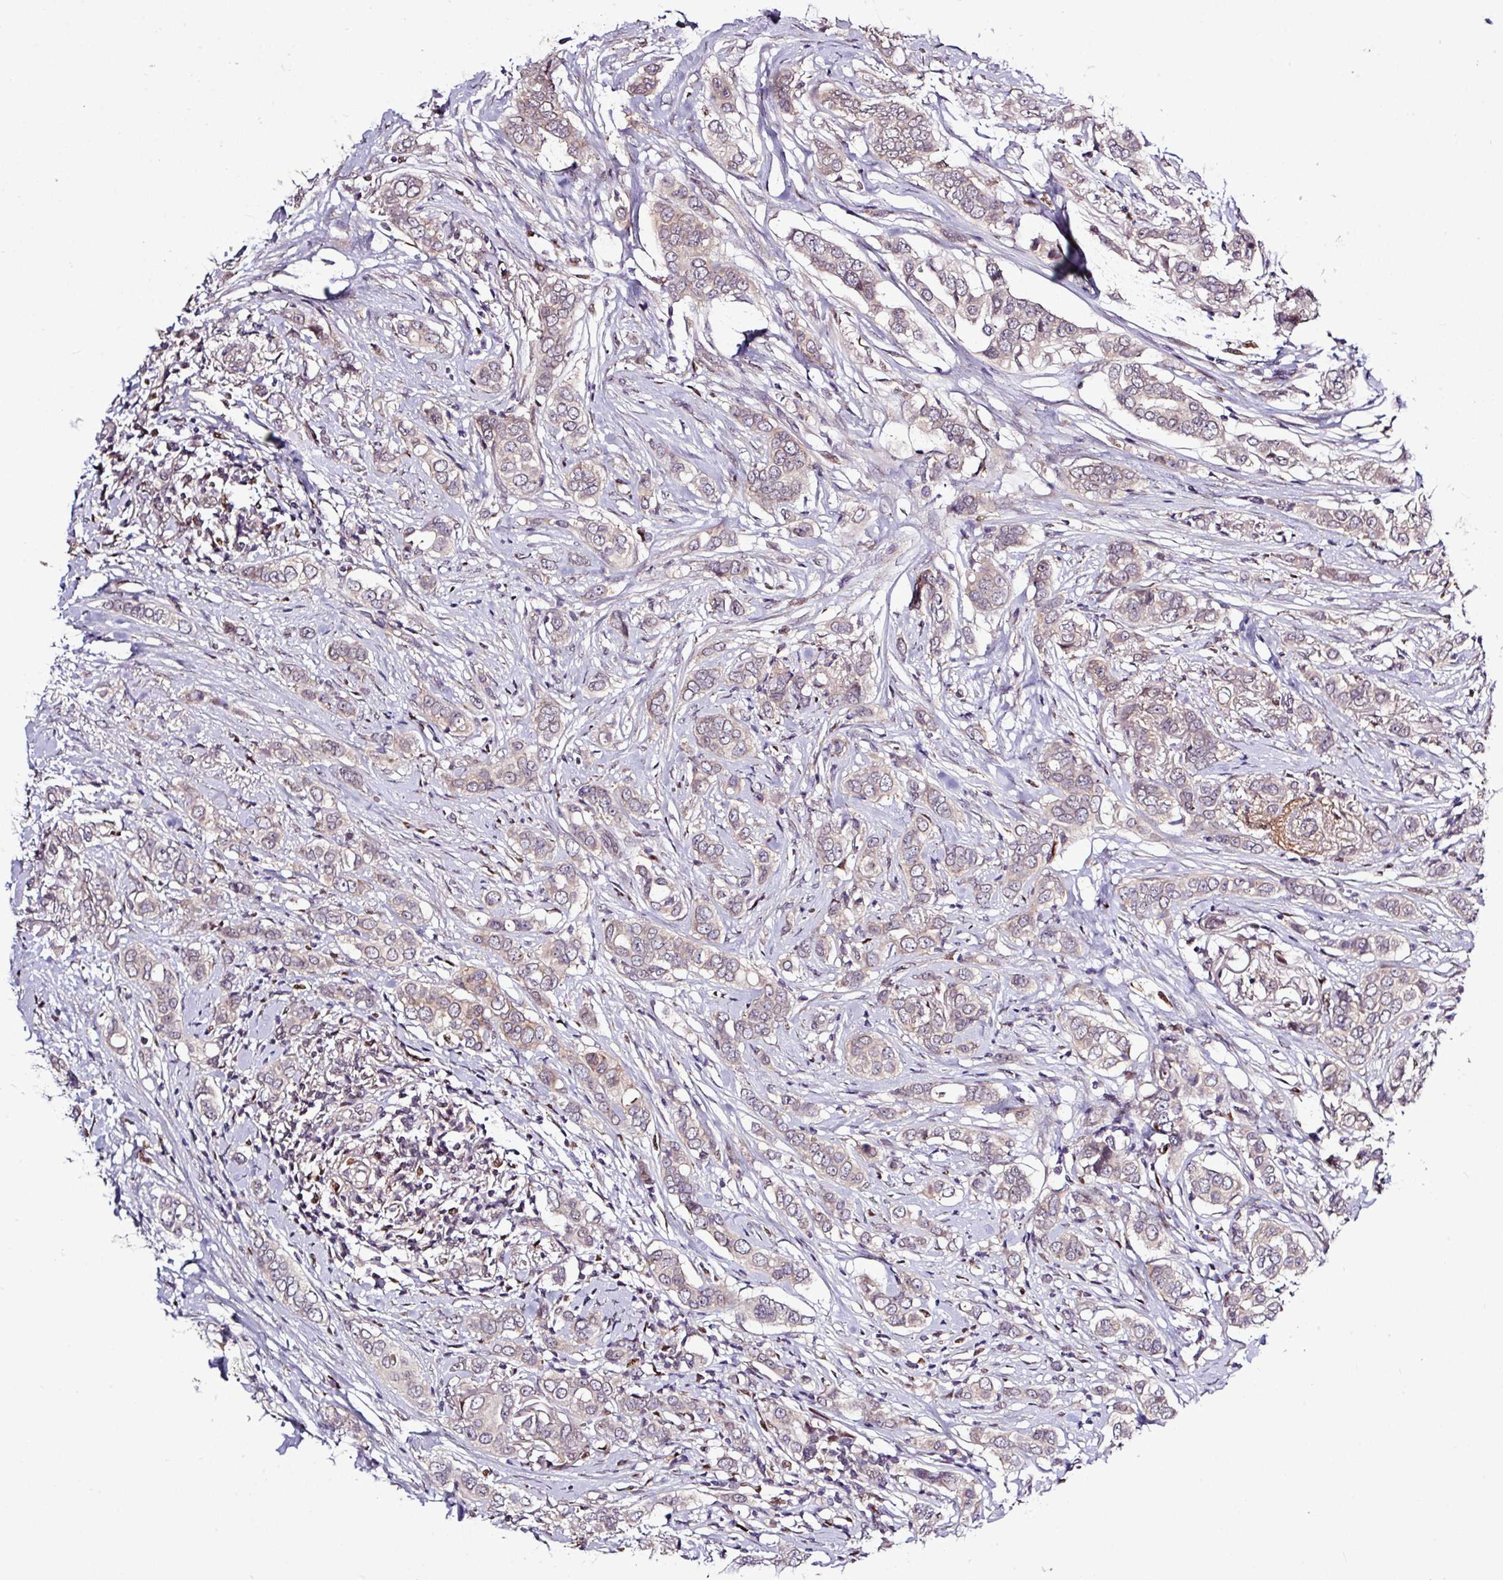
{"staining": {"intensity": "weak", "quantity": ">75%", "location": "cytoplasmic/membranous"}, "tissue": "breast cancer", "cell_type": "Tumor cells", "image_type": "cancer", "snomed": [{"axis": "morphology", "description": "Lobular carcinoma"}, {"axis": "topography", "description": "Breast"}], "caption": "Protein staining exhibits weak cytoplasmic/membranous positivity in approximately >75% of tumor cells in lobular carcinoma (breast). (DAB (3,3'-diaminobenzidine) IHC, brown staining for protein, blue staining for nuclei).", "gene": "SKIC2", "patient": {"sex": "female", "age": 51}}